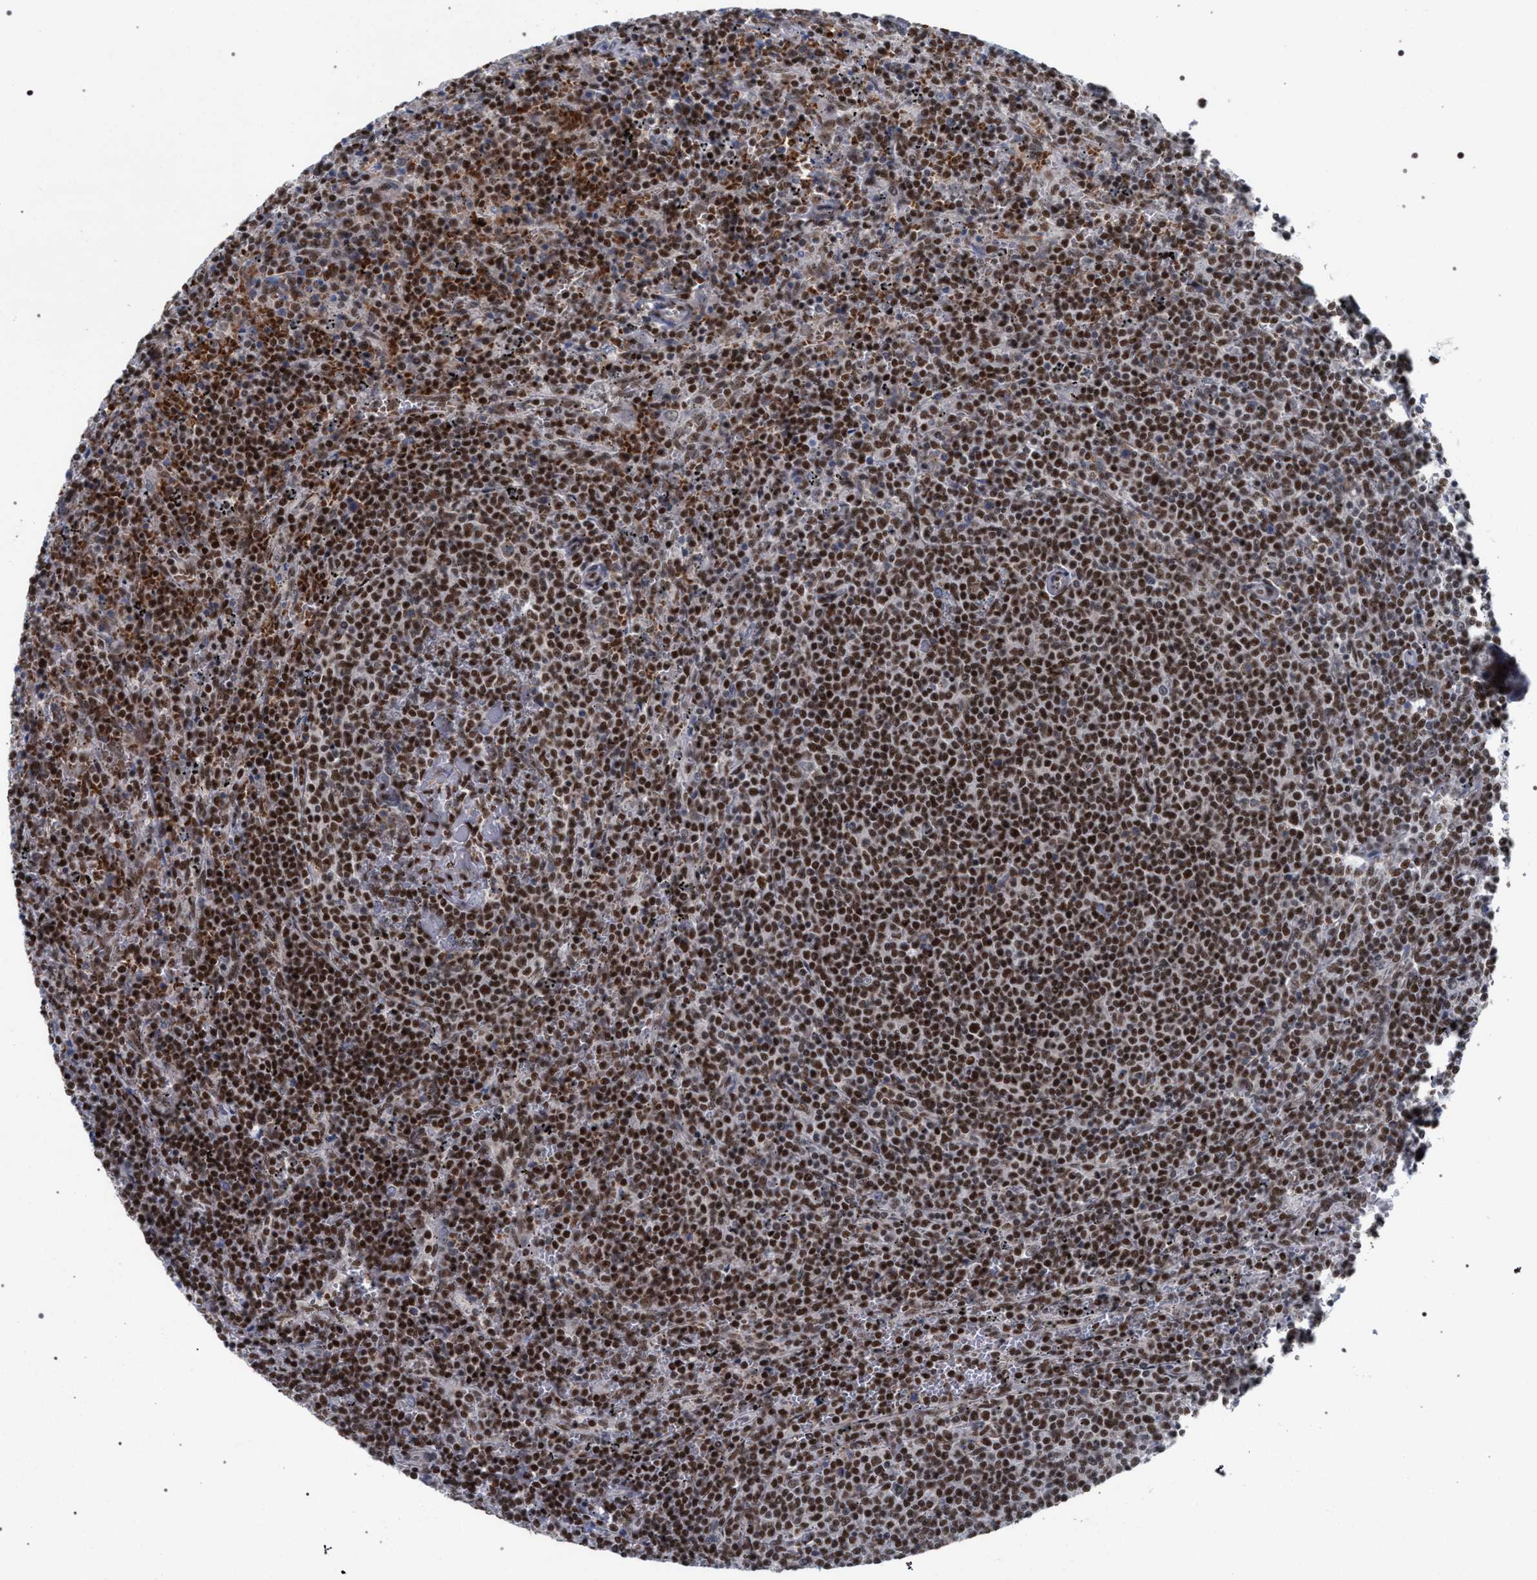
{"staining": {"intensity": "strong", "quantity": ">75%", "location": "nuclear"}, "tissue": "lymphoma", "cell_type": "Tumor cells", "image_type": "cancer", "snomed": [{"axis": "morphology", "description": "Malignant lymphoma, non-Hodgkin's type, Low grade"}, {"axis": "topography", "description": "Spleen"}], "caption": "An IHC micrograph of neoplastic tissue is shown. Protein staining in brown labels strong nuclear positivity in low-grade malignant lymphoma, non-Hodgkin's type within tumor cells.", "gene": "SCAF4", "patient": {"sex": "female", "age": 50}}